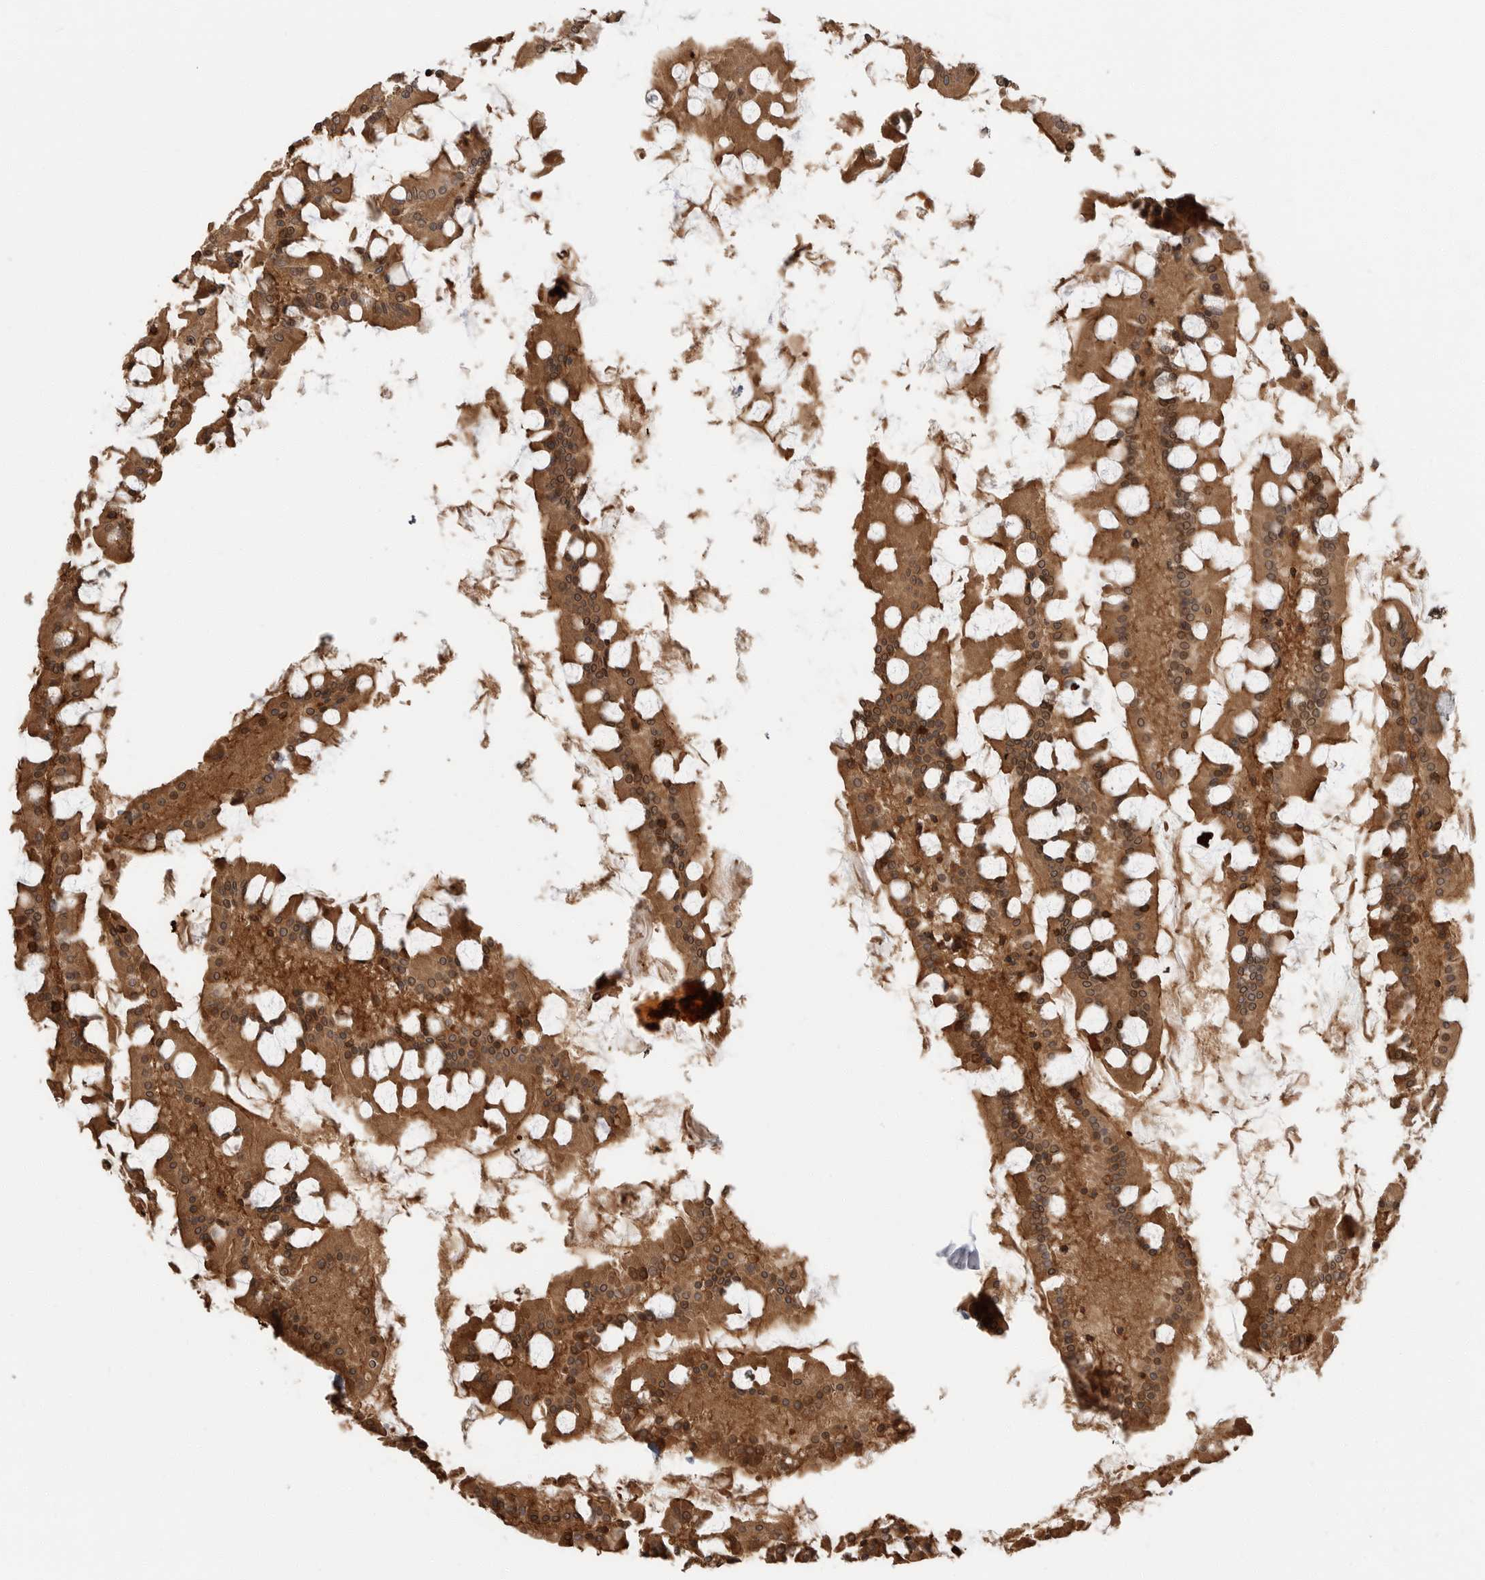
{"staining": {"intensity": "strong", "quantity": ">75%", "location": "cytoplasmic/membranous,nuclear"}, "tissue": "small intestine", "cell_type": "Glandular cells", "image_type": "normal", "snomed": [{"axis": "morphology", "description": "Normal tissue, NOS"}, {"axis": "topography", "description": "Small intestine"}], "caption": "Glandular cells demonstrate strong cytoplasmic/membranous,nuclear positivity in about >75% of cells in unremarkable small intestine.", "gene": "ERN1", "patient": {"sex": "male", "age": 41}}